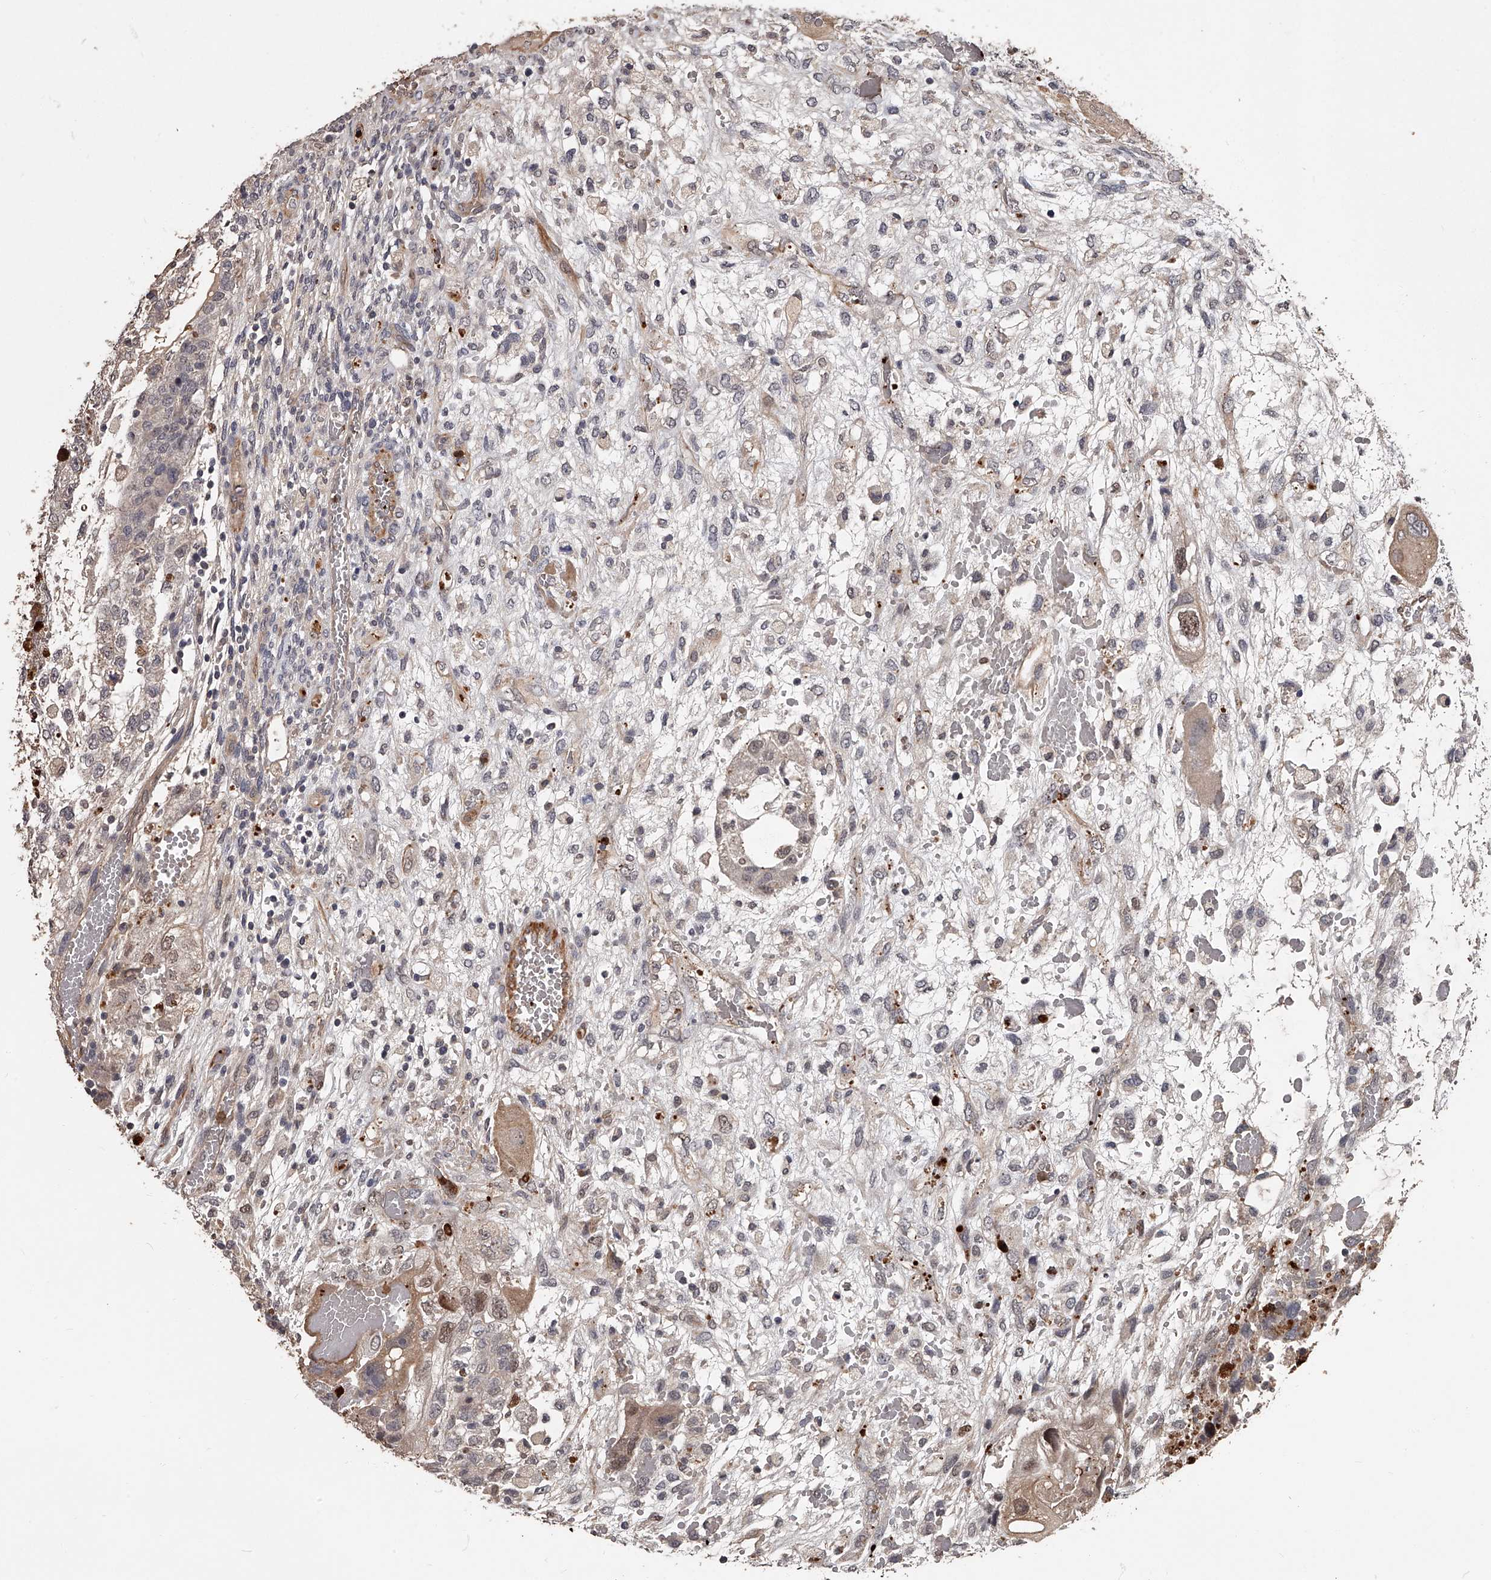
{"staining": {"intensity": "weak", "quantity": "<25%", "location": "cytoplasmic/membranous"}, "tissue": "testis cancer", "cell_type": "Tumor cells", "image_type": "cancer", "snomed": [{"axis": "morphology", "description": "Carcinoma, Embryonal, NOS"}, {"axis": "topography", "description": "Testis"}], "caption": "Tumor cells are negative for brown protein staining in testis embryonal carcinoma. (Brightfield microscopy of DAB immunohistochemistry at high magnification).", "gene": "URGCP", "patient": {"sex": "male", "age": 36}}